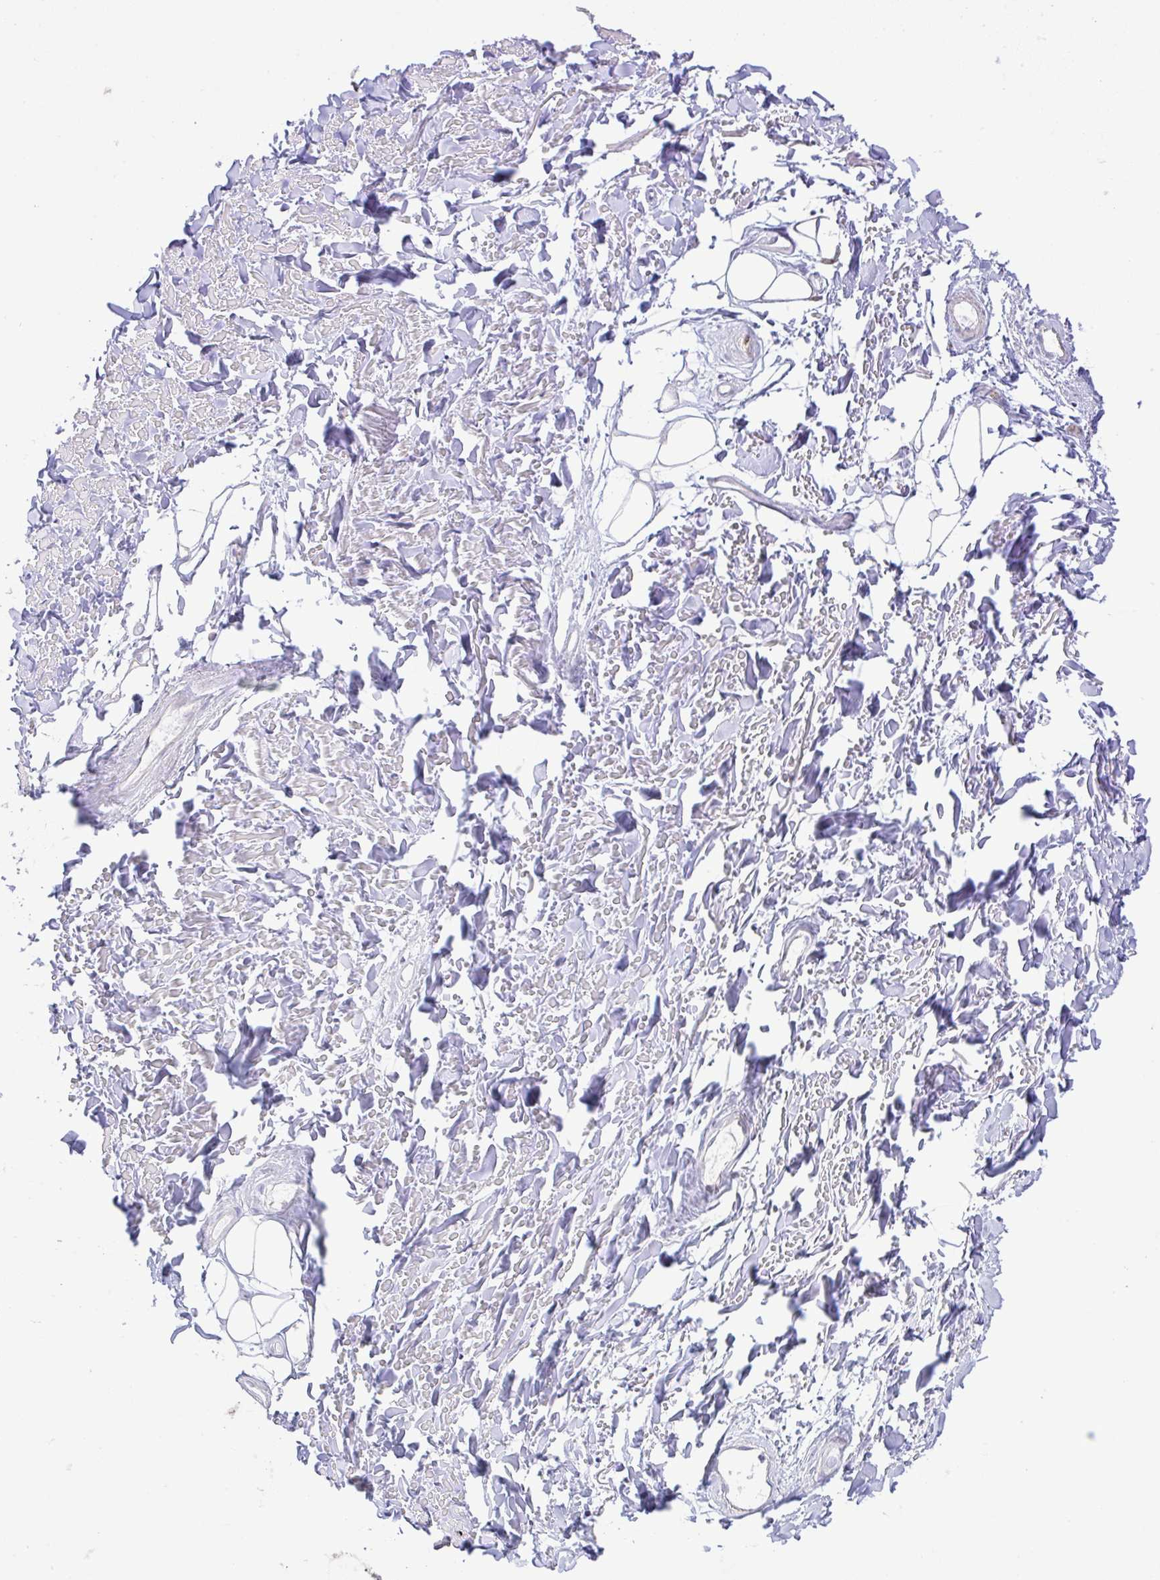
{"staining": {"intensity": "negative", "quantity": "none", "location": "none"}, "tissue": "adipose tissue", "cell_type": "Adipocytes", "image_type": "normal", "snomed": [{"axis": "morphology", "description": "Normal tissue, NOS"}, {"axis": "topography", "description": "Cartilage tissue"}], "caption": "This is an IHC micrograph of benign adipose tissue. There is no staining in adipocytes.", "gene": "UBE4A", "patient": {"sex": "male", "age": 57}}